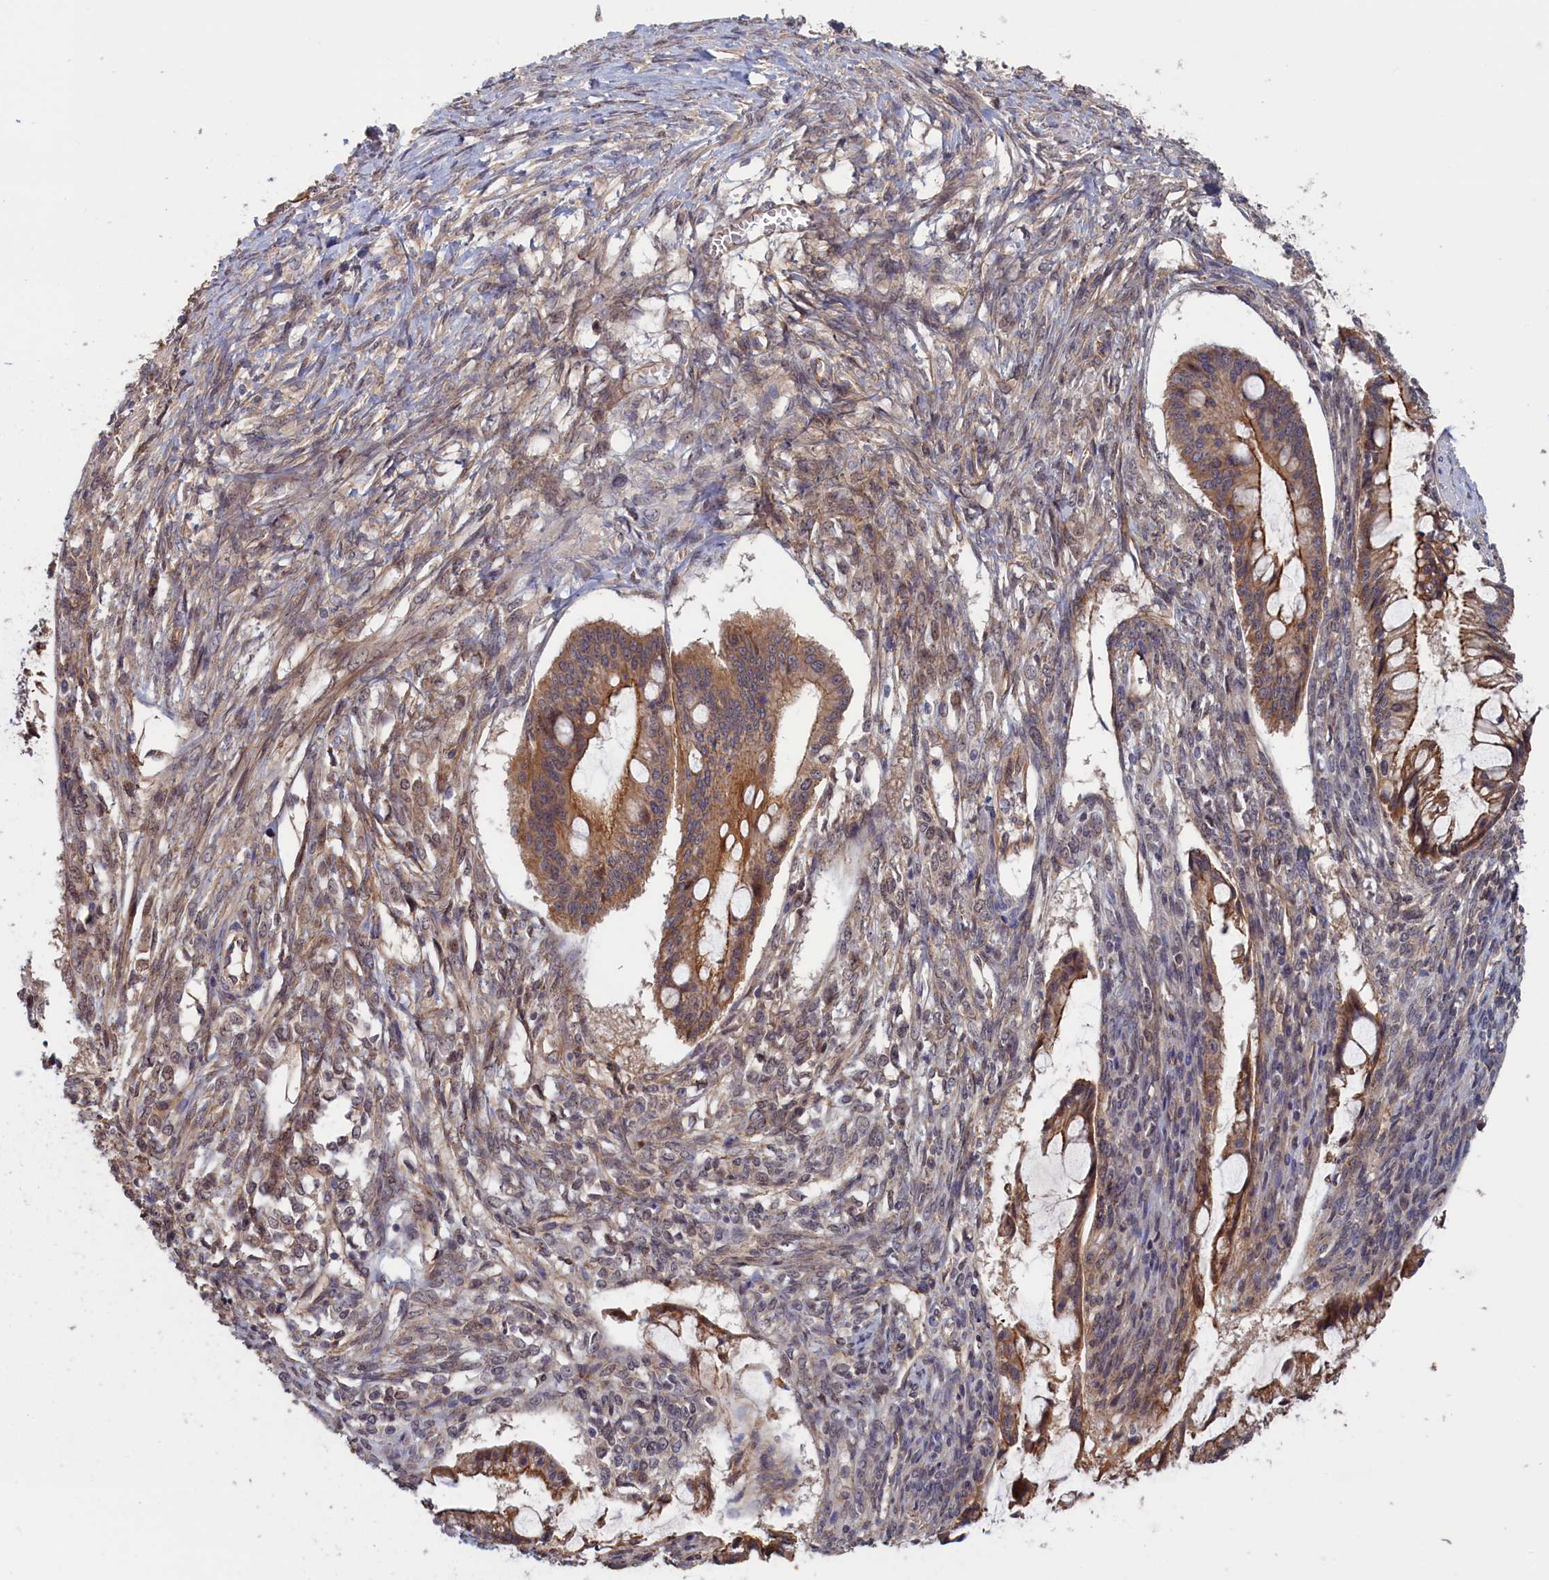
{"staining": {"intensity": "moderate", "quantity": ">75%", "location": "cytoplasmic/membranous"}, "tissue": "ovarian cancer", "cell_type": "Tumor cells", "image_type": "cancer", "snomed": [{"axis": "morphology", "description": "Cystadenocarcinoma, mucinous, NOS"}, {"axis": "topography", "description": "Ovary"}], "caption": "This is a histology image of immunohistochemistry staining of ovarian cancer, which shows moderate positivity in the cytoplasmic/membranous of tumor cells.", "gene": "PLP2", "patient": {"sex": "female", "age": 73}}